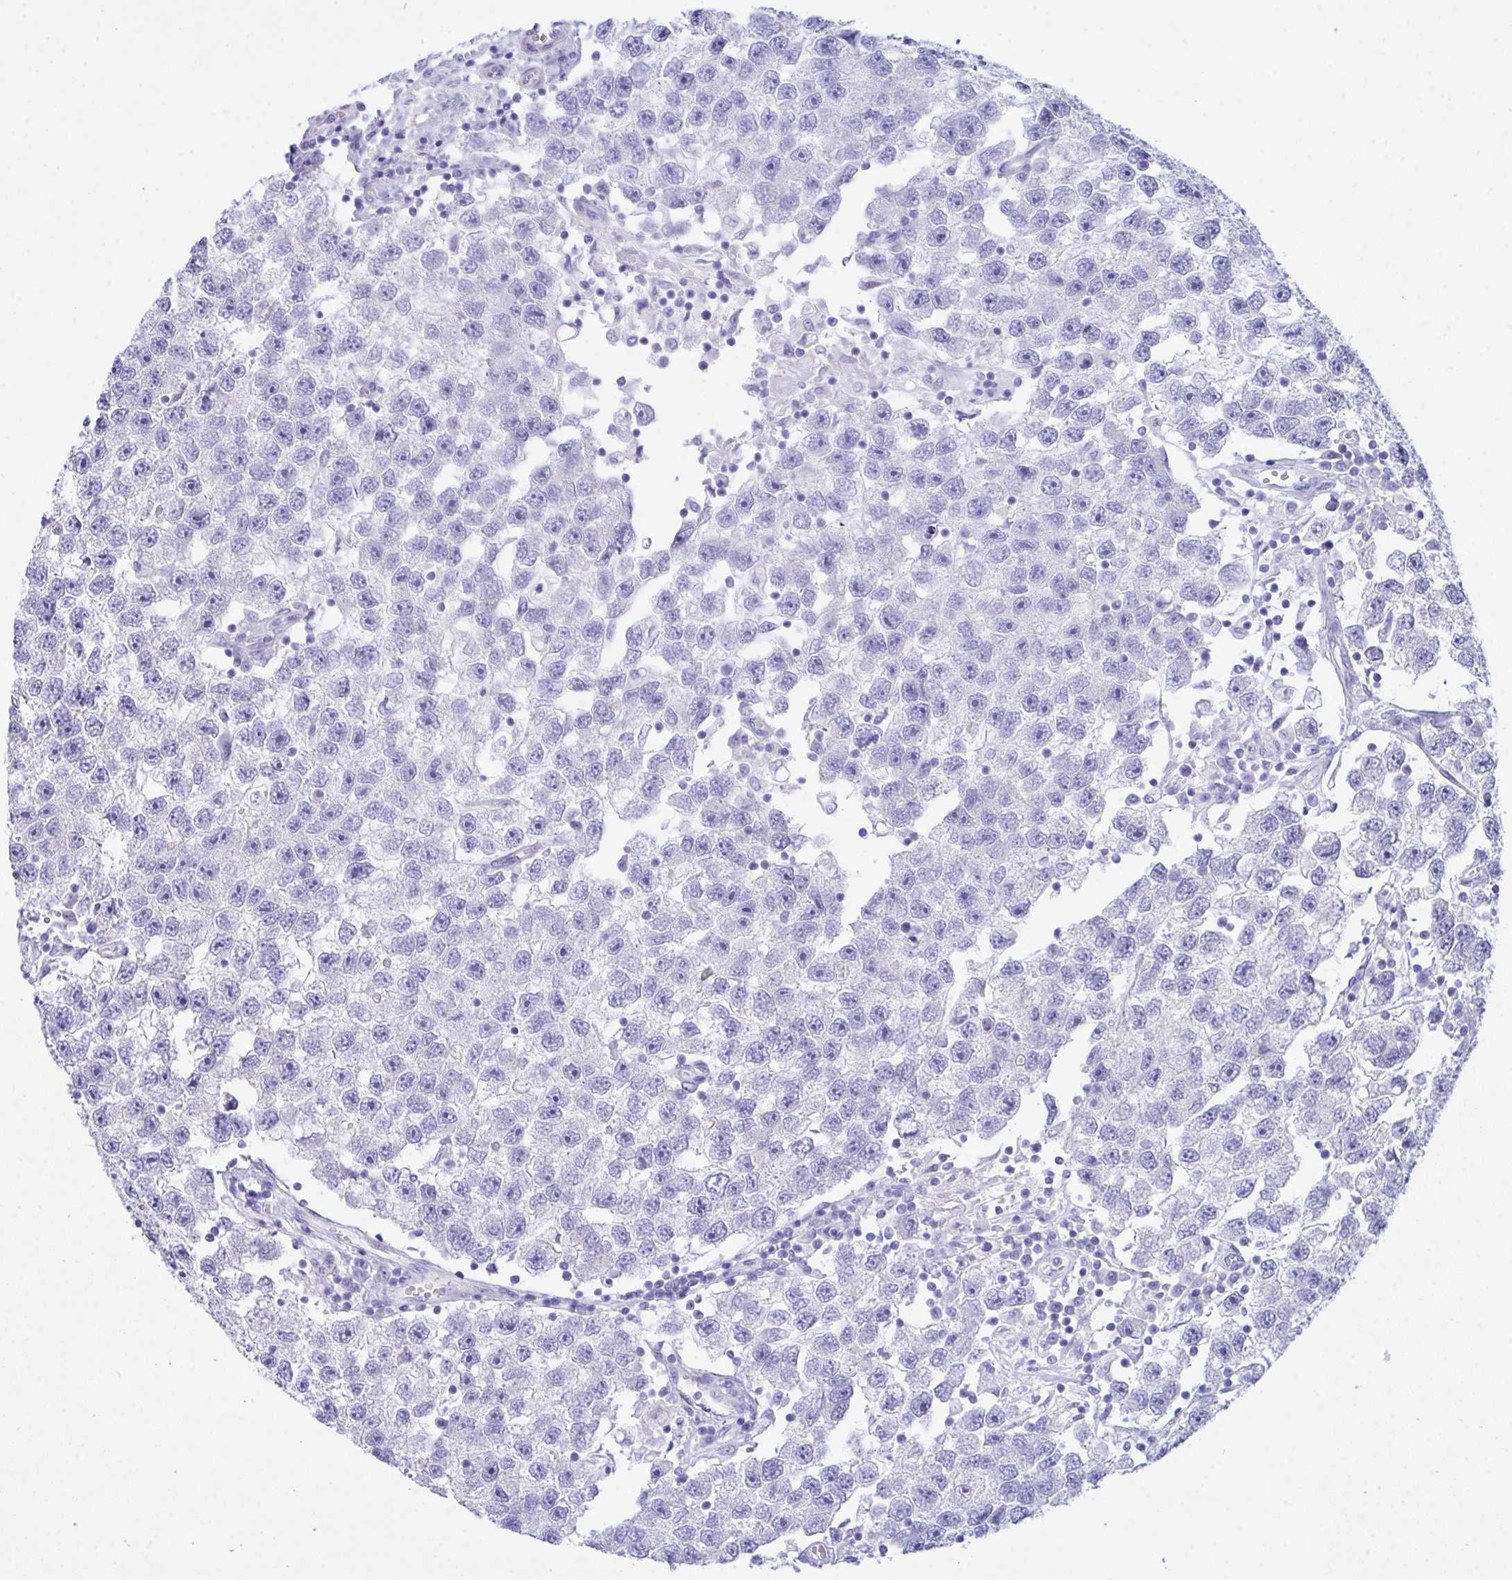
{"staining": {"intensity": "negative", "quantity": "none", "location": "none"}, "tissue": "testis cancer", "cell_type": "Tumor cells", "image_type": "cancer", "snomed": [{"axis": "morphology", "description": "Seminoma, NOS"}, {"axis": "topography", "description": "Testis"}], "caption": "This histopathology image is of seminoma (testis) stained with immunohistochemistry (IHC) to label a protein in brown with the nuclei are counter-stained blue. There is no staining in tumor cells.", "gene": "CEP170B", "patient": {"sex": "male", "age": 26}}